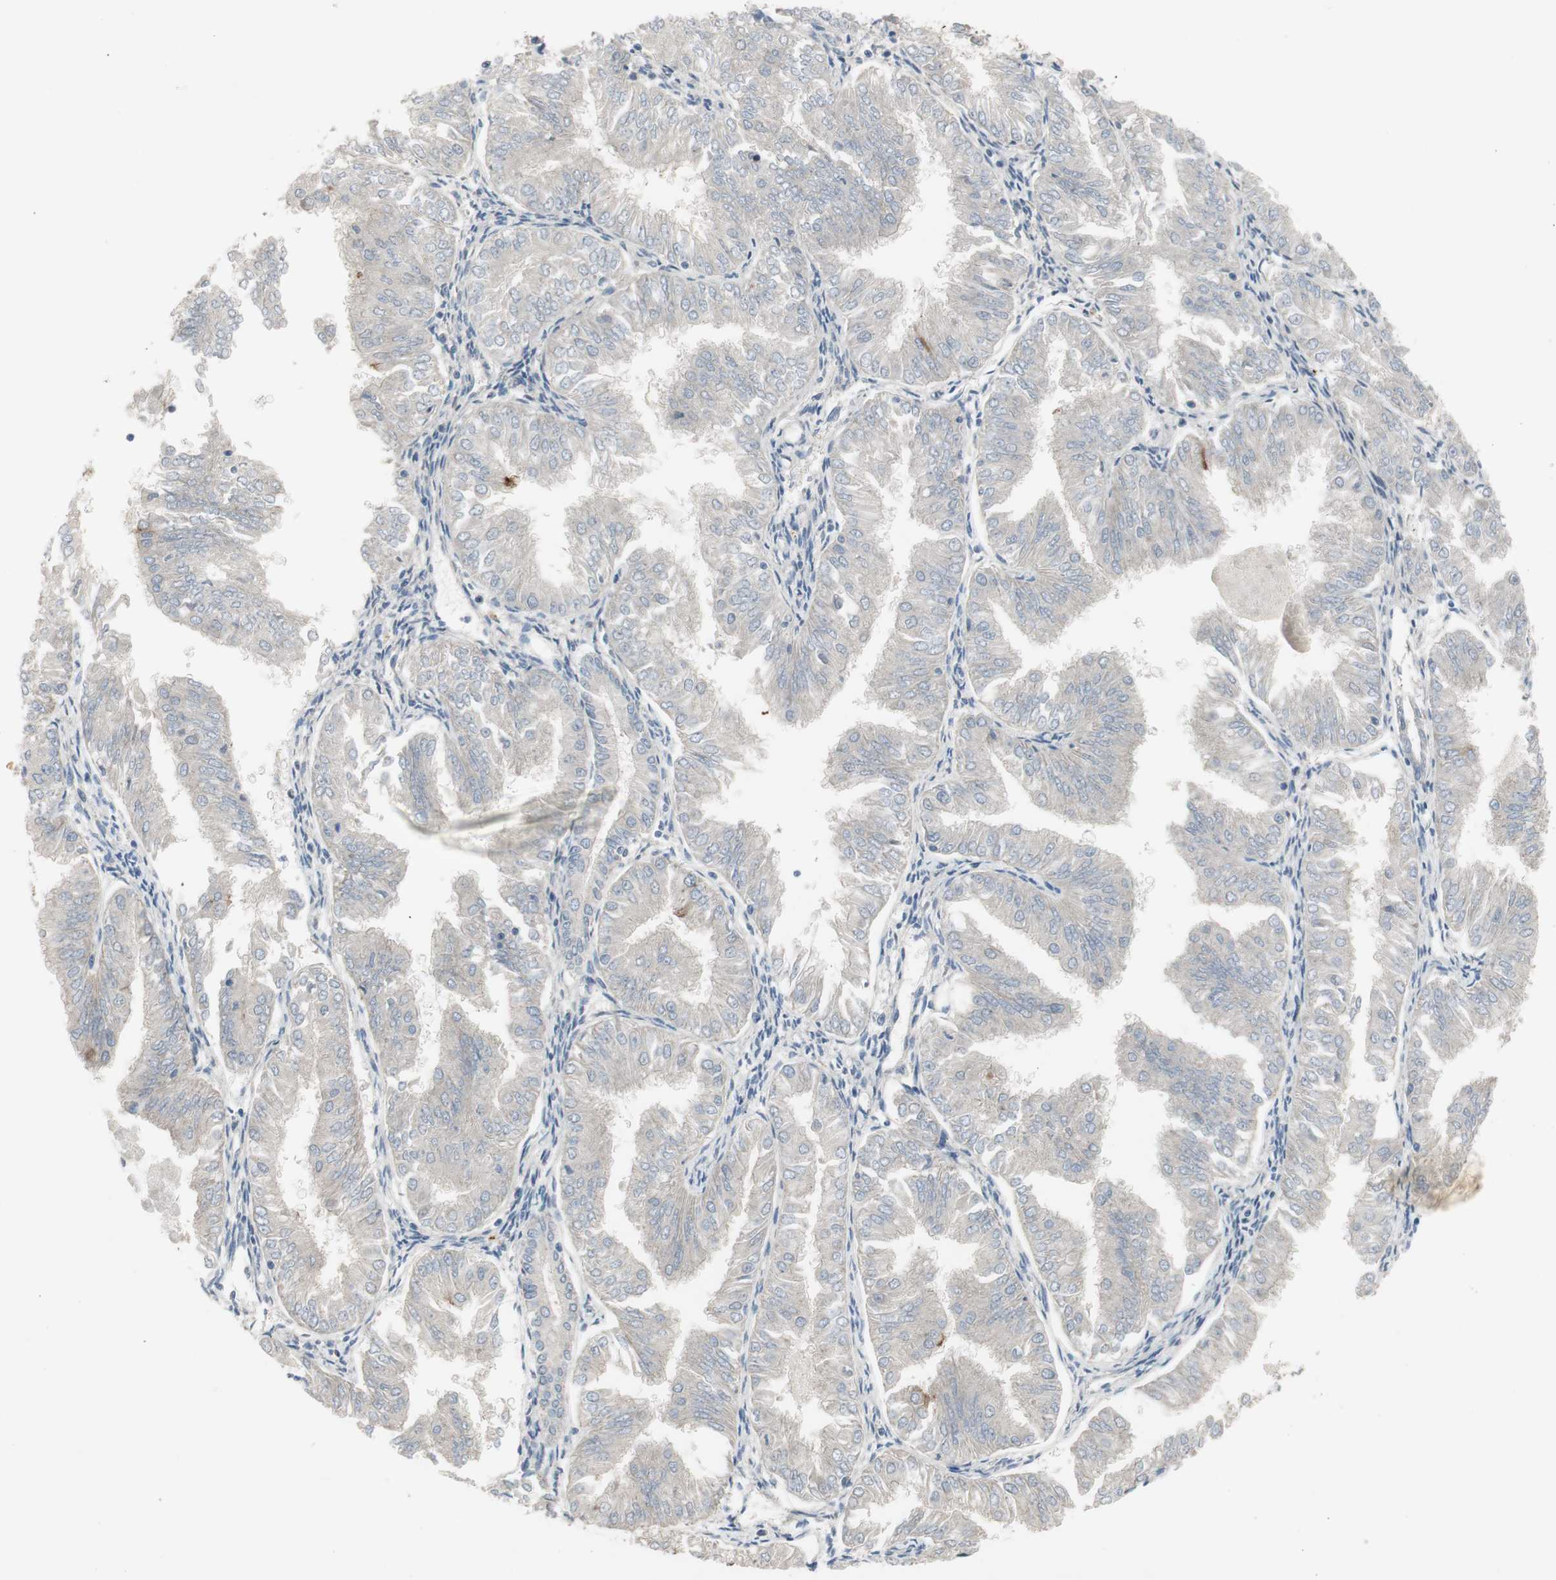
{"staining": {"intensity": "negative", "quantity": "none", "location": "none"}, "tissue": "endometrial cancer", "cell_type": "Tumor cells", "image_type": "cancer", "snomed": [{"axis": "morphology", "description": "Adenocarcinoma, NOS"}, {"axis": "topography", "description": "Endometrium"}], "caption": "Endometrial cancer was stained to show a protein in brown. There is no significant staining in tumor cells.", "gene": "TACR3", "patient": {"sex": "female", "age": 53}}